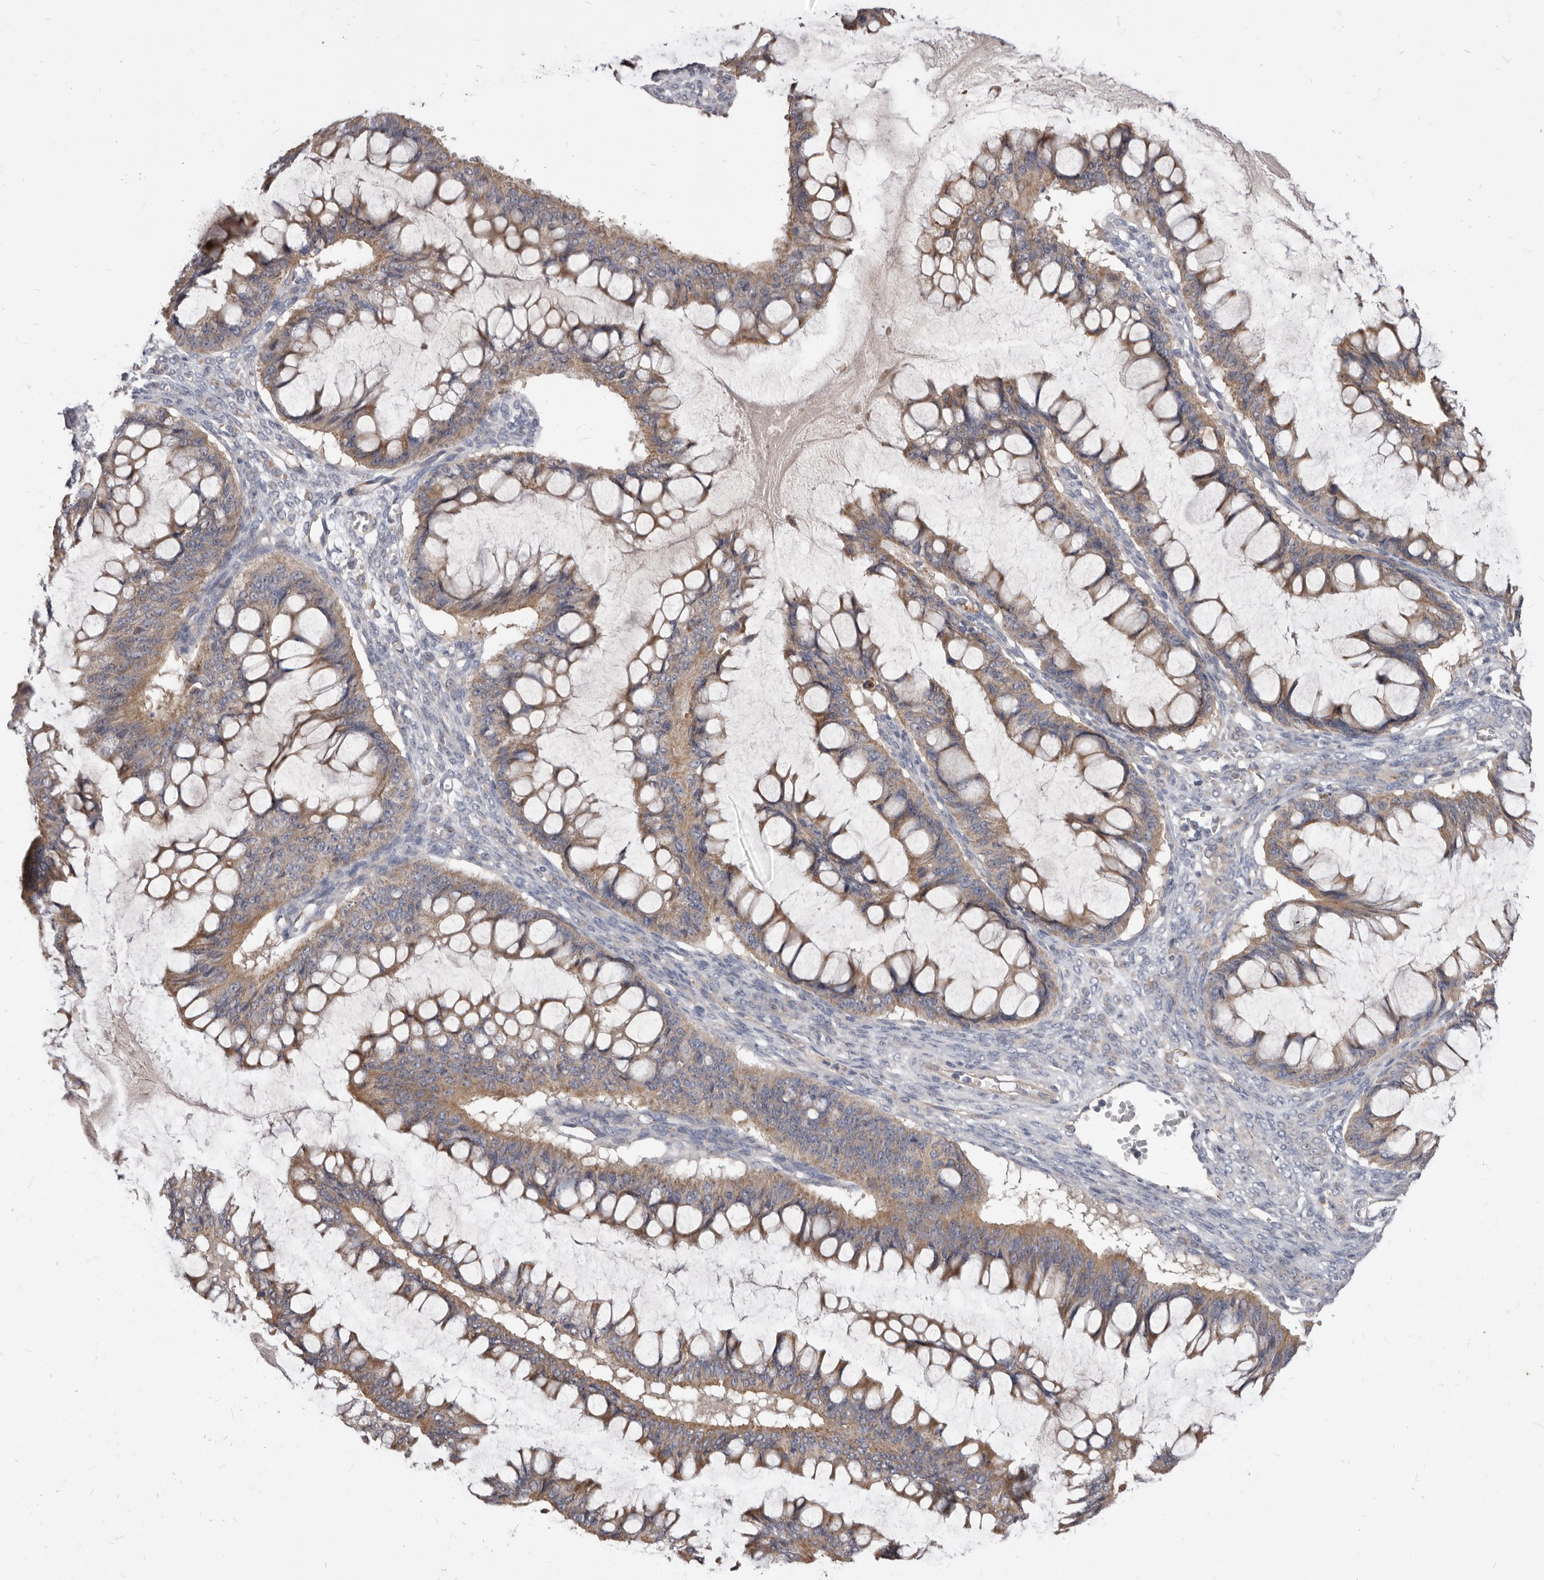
{"staining": {"intensity": "moderate", "quantity": ">75%", "location": "cytoplasmic/membranous"}, "tissue": "ovarian cancer", "cell_type": "Tumor cells", "image_type": "cancer", "snomed": [{"axis": "morphology", "description": "Cystadenocarcinoma, mucinous, NOS"}, {"axis": "topography", "description": "Ovary"}], "caption": "The histopathology image exhibits immunohistochemical staining of mucinous cystadenocarcinoma (ovarian). There is moderate cytoplasmic/membranous staining is identified in about >75% of tumor cells. Nuclei are stained in blue.", "gene": "FMO2", "patient": {"sex": "female", "age": 73}}